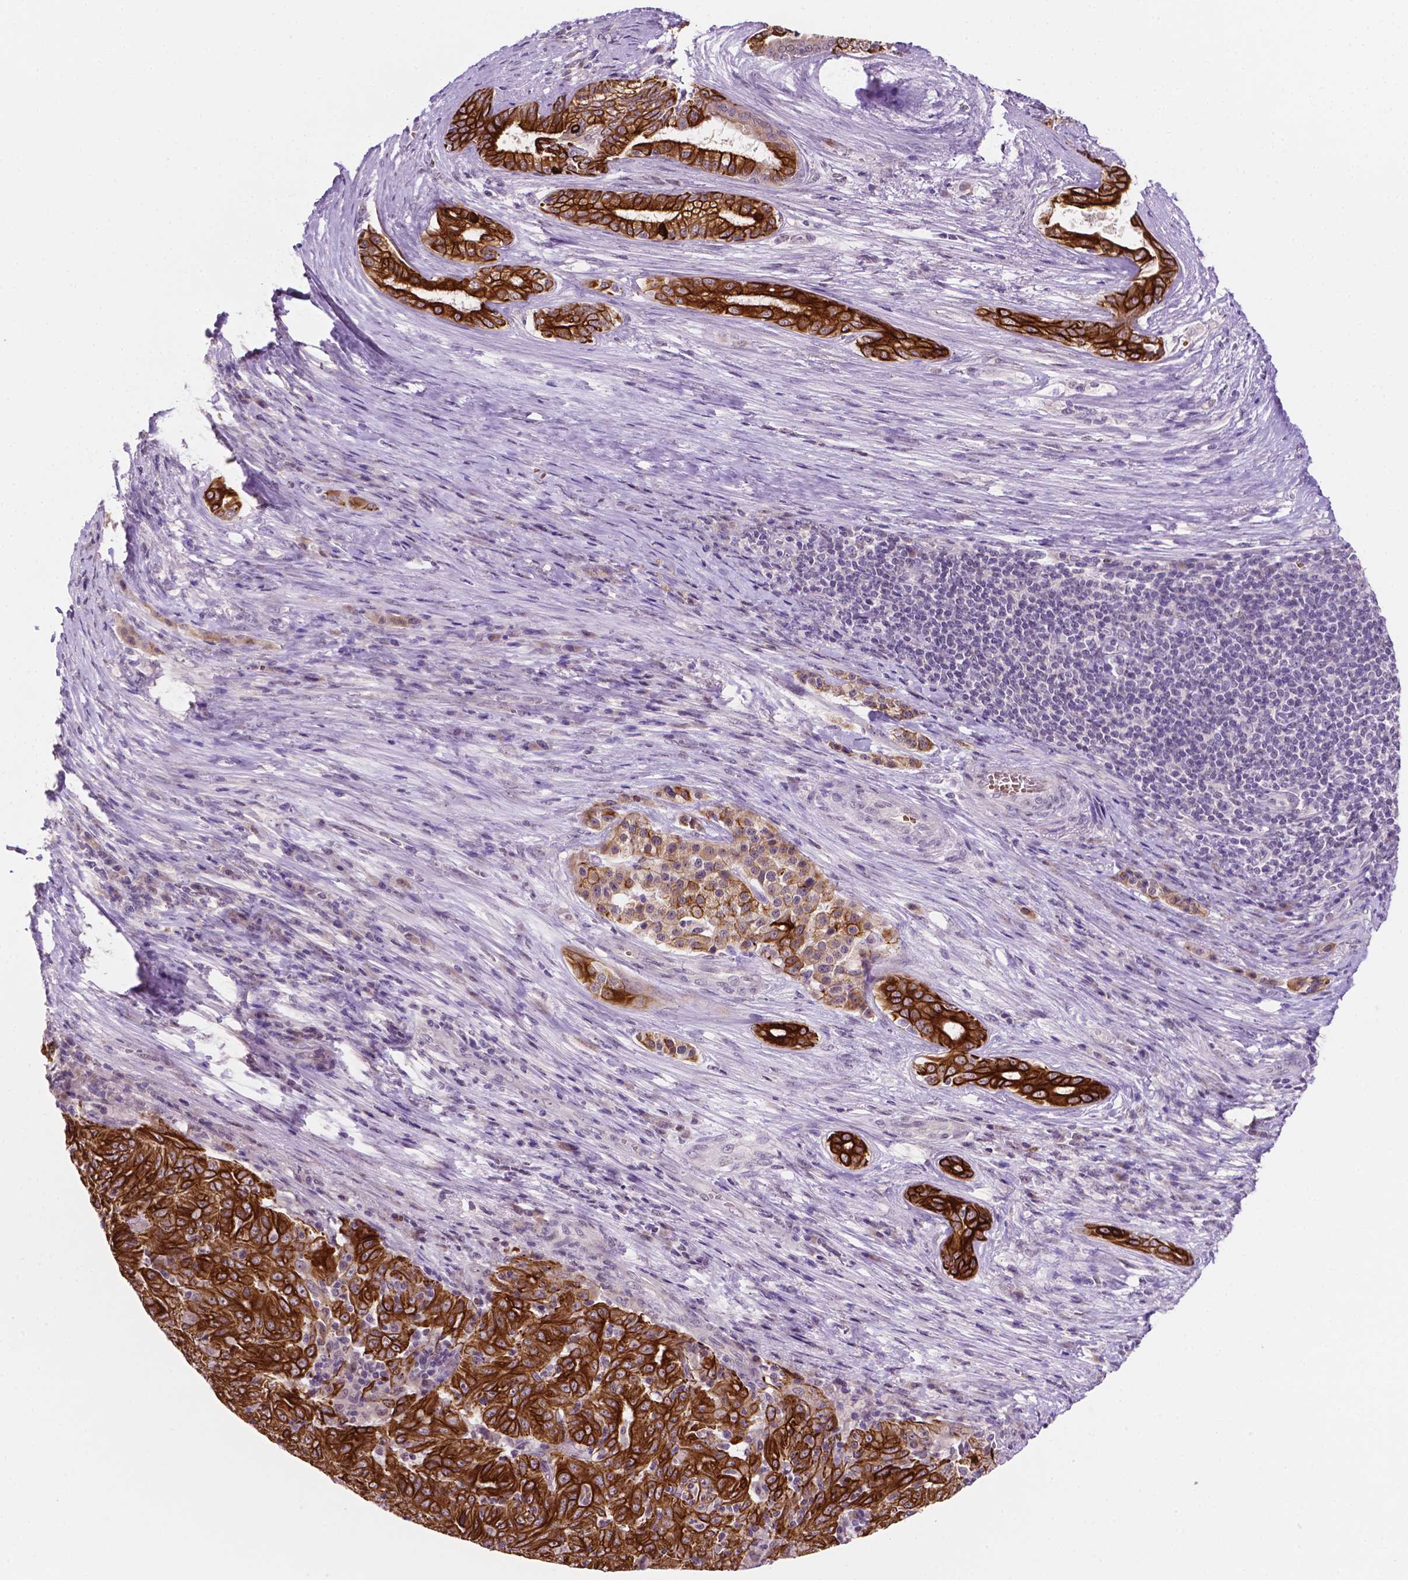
{"staining": {"intensity": "strong", "quantity": ">75%", "location": "cytoplasmic/membranous"}, "tissue": "pancreatic cancer", "cell_type": "Tumor cells", "image_type": "cancer", "snomed": [{"axis": "morphology", "description": "Adenocarcinoma, NOS"}, {"axis": "topography", "description": "Pancreas"}], "caption": "Immunohistochemical staining of pancreatic cancer reveals high levels of strong cytoplasmic/membranous expression in approximately >75% of tumor cells.", "gene": "SHLD3", "patient": {"sex": "male", "age": 63}}